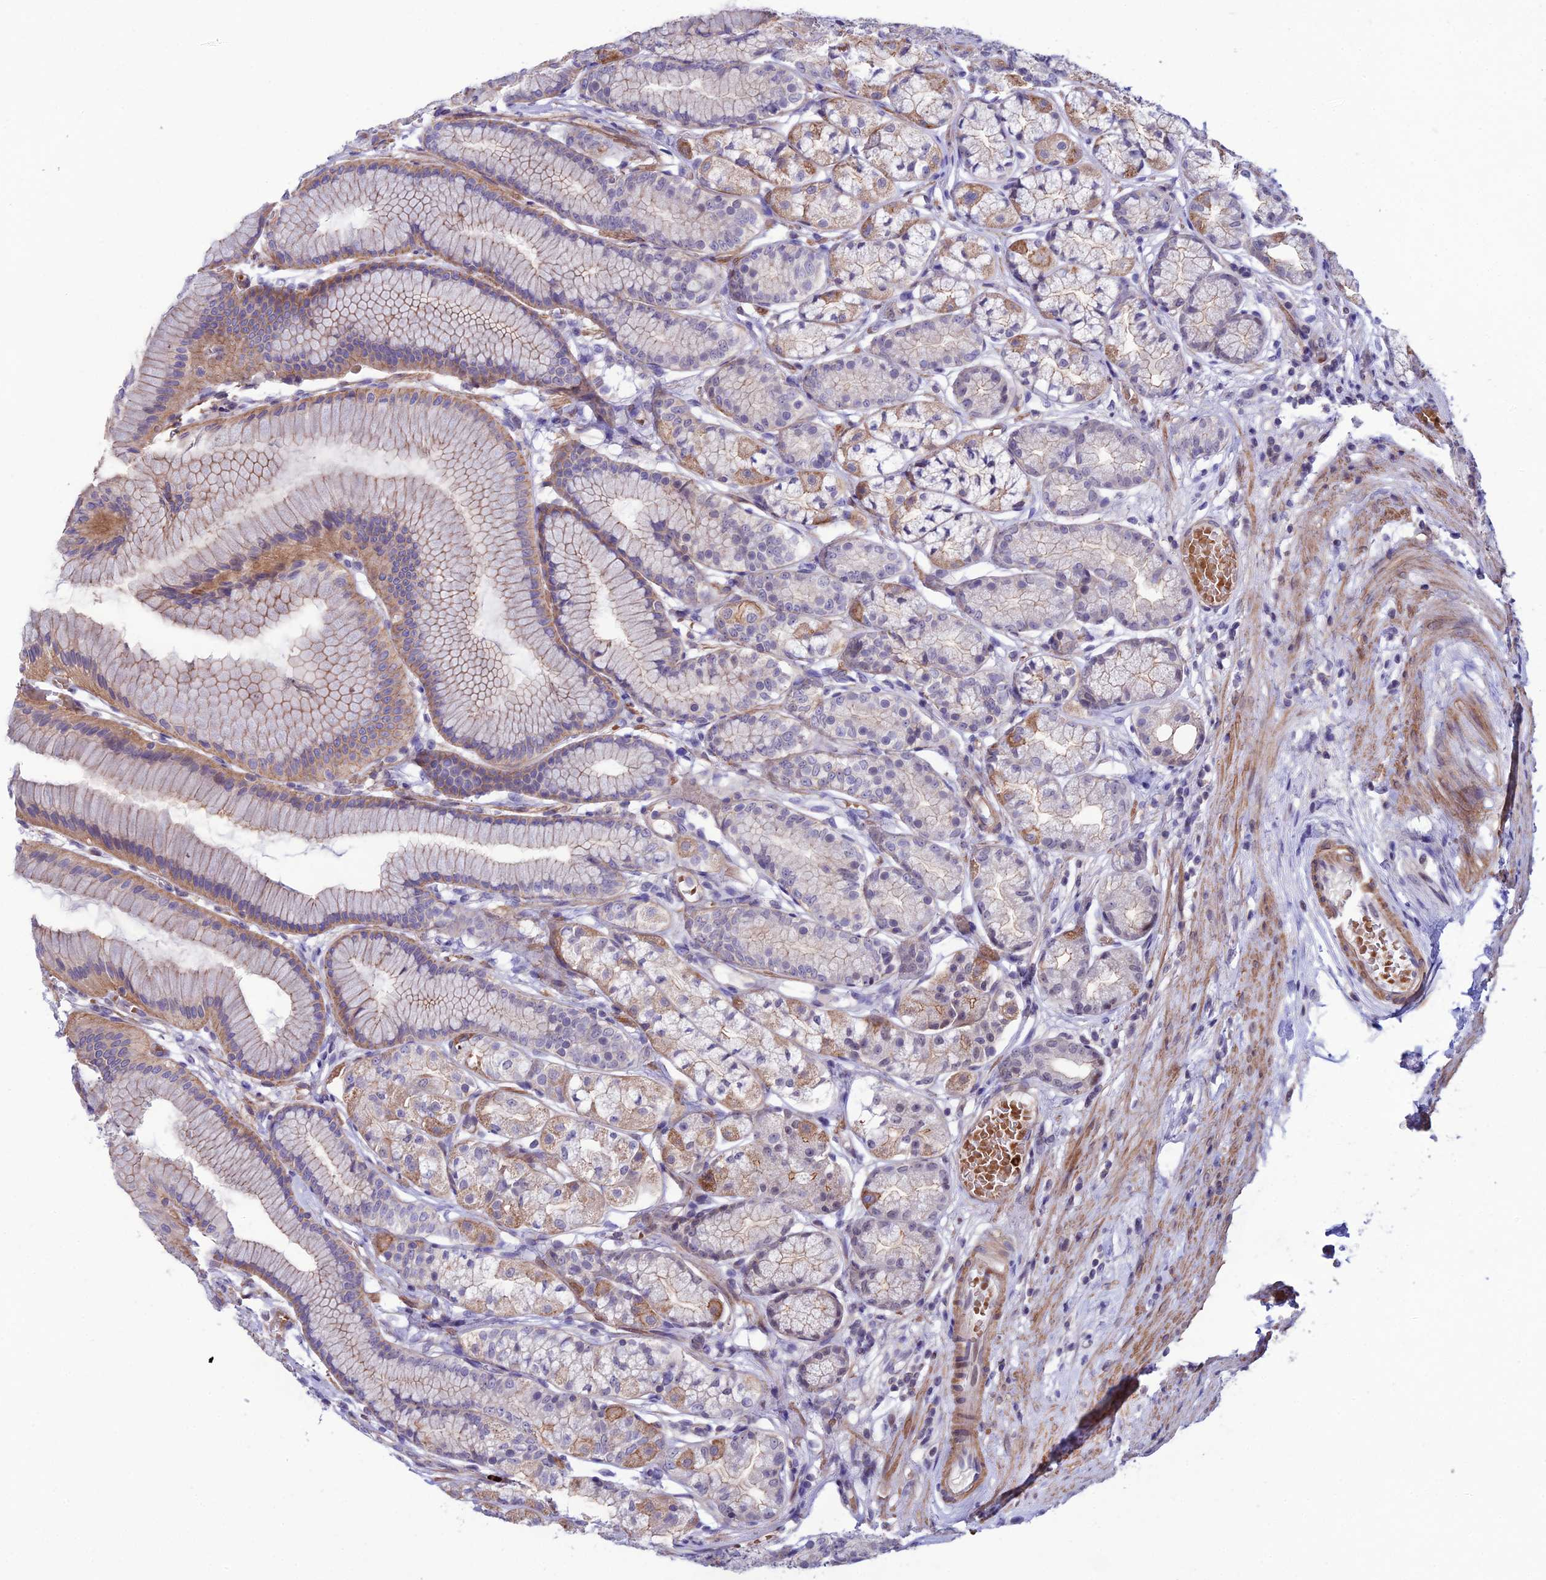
{"staining": {"intensity": "moderate", "quantity": "25%-75%", "location": "cytoplasmic/membranous,nuclear"}, "tissue": "stomach", "cell_type": "Glandular cells", "image_type": "normal", "snomed": [{"axis": "morphology", "description": "Normal tissue, NOS"}, {"axis": "morphology", "description": "Adenocarcinoma, NOS"}, {"axis": "morphology", "description": "Adenocarcinoma, High grade"}, {"axis": "topography", "description": "Stomach, upper"}, {"axis": "topography", "description": "Stomach"}], "caption": "Glandular cells show medium levels of moderate cytoplasmic/membranous,nuclear expression in about 25%-75% of cells in benign stomach. (Brightfield microscopy of DAB IHC at high magnification).", "gene": "COL6A6", "patient": {"sex": "female", "age": 65}}